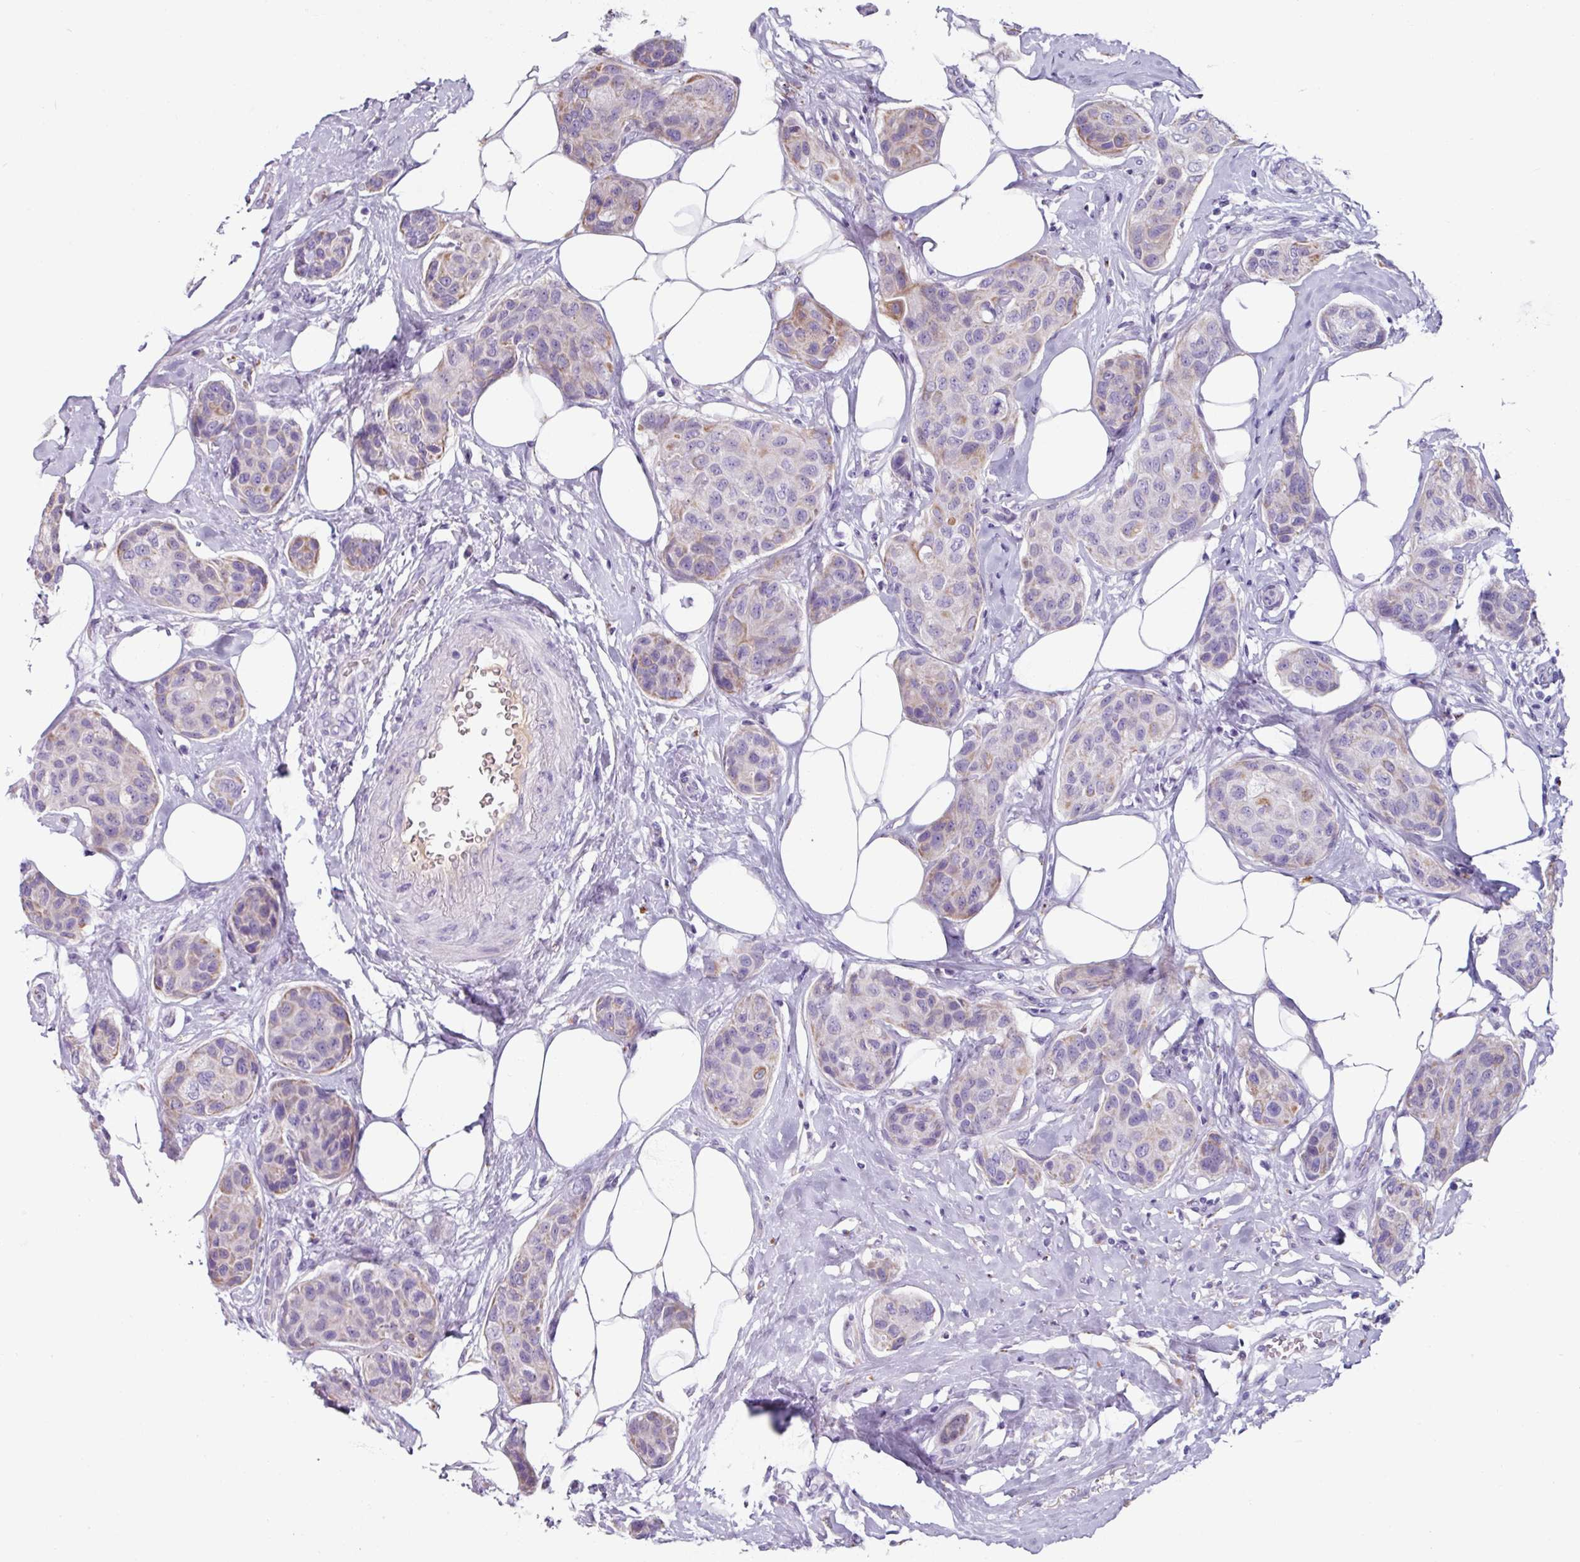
{"staining": {"intensity": "weak", "quantity": "<25%", "location": "cytoplasmic/membranous"}, "tissue": "breast cancer", "cell_type": "Tumor cells", "image_type": "cancer", "snomed": [{"axis": "morphology", "description": "Duct carcinoma"}, {"axis": "topography", "description": "Breast"}, {"axis": "topography", "description": "Lymph node"}], "caption": "The histopathology image exhibits no staining of tumor cells in intraductal carcinoma (breast).", "gene": "SPESP1", "patient": {"sex": "female", "age": 80}}